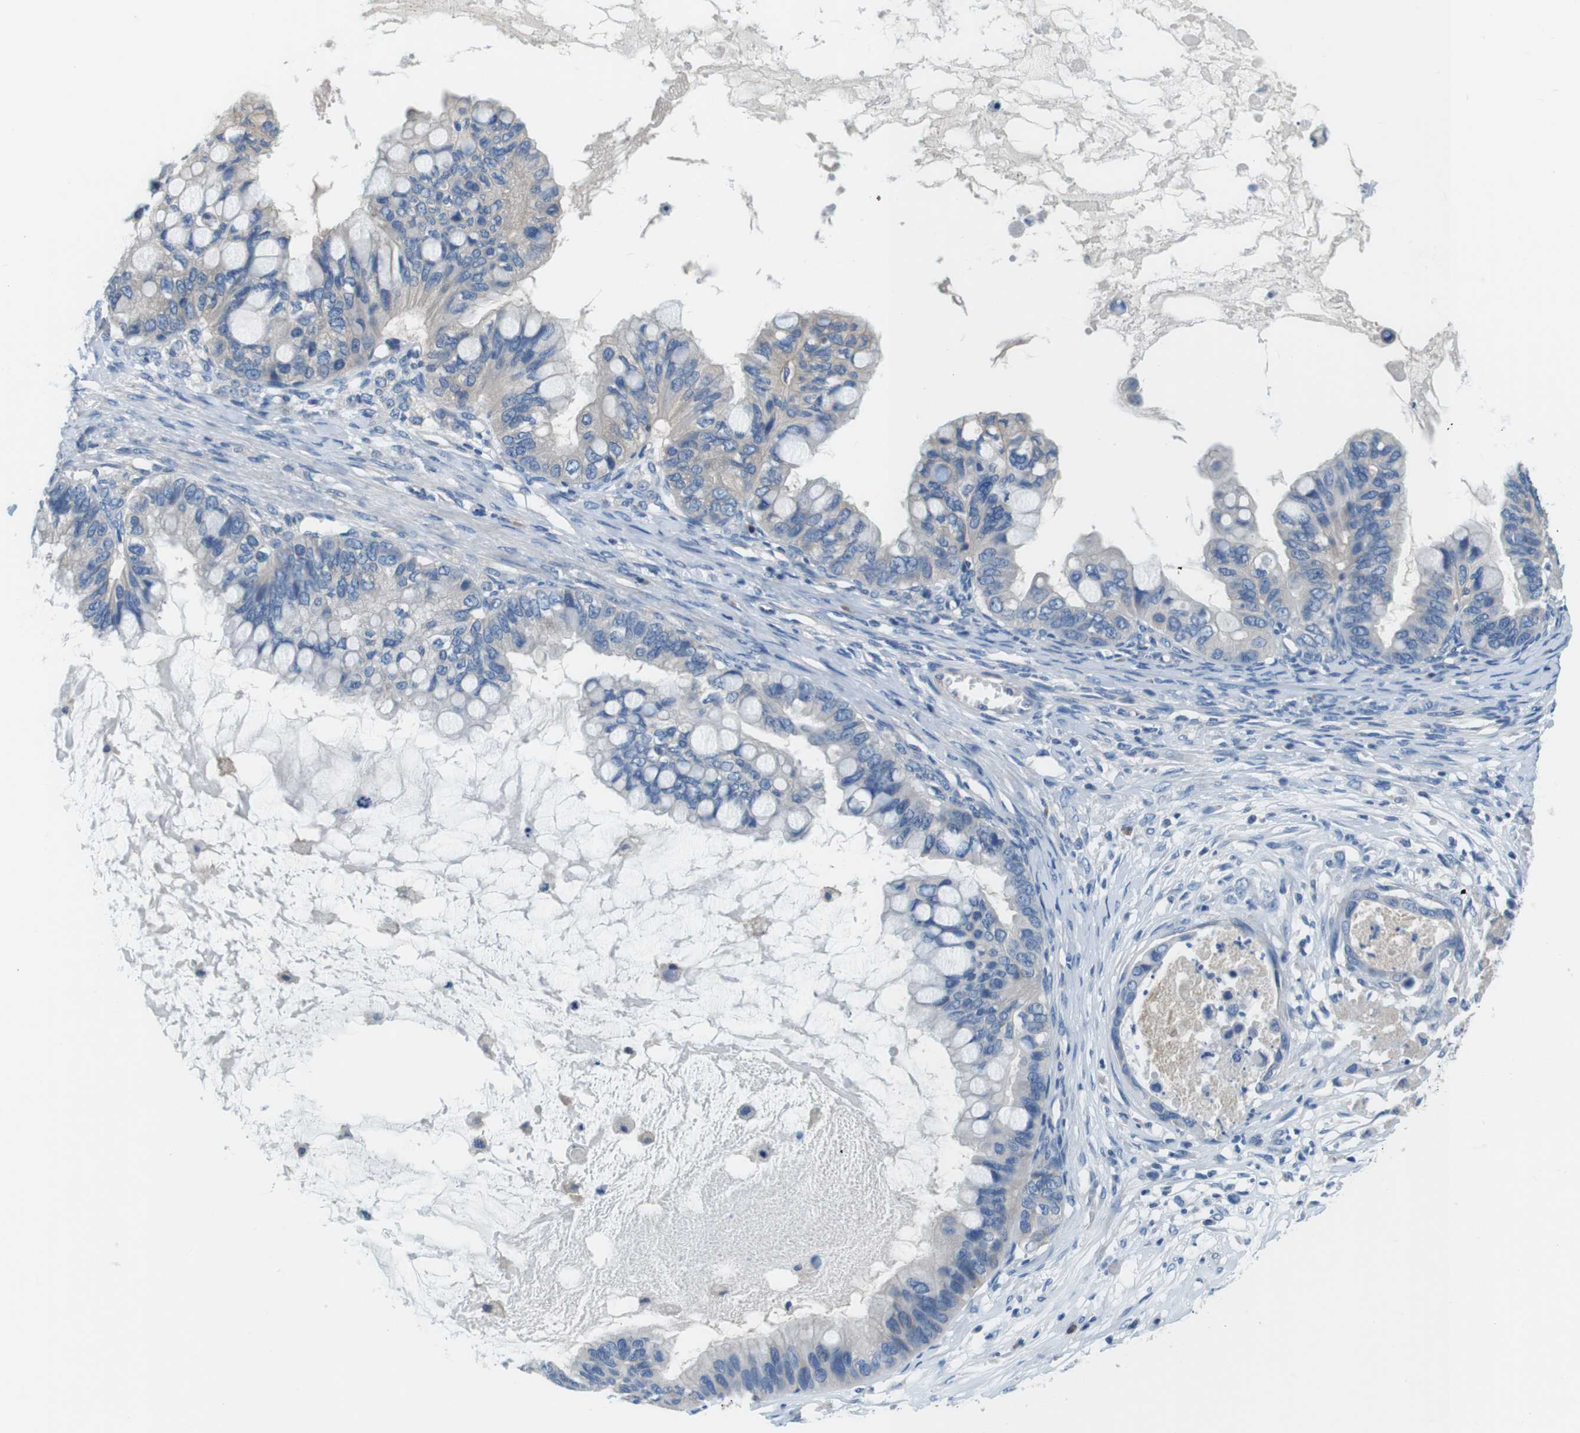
{"staining": {"intensity": "negative", "quantity": "none", "location": "none"}, "tissue": "ovarian cancer", "cell_type": "Tumor cells", "image_type": "cancer", "snomed": [{"axis": "morphology", "description": "Cystadenocarcinoma, mucinous, NOS"}, {"axis": "topography", "description": "Ovary"}], "caption": "Tumor cells show no significant protein positivity in ovarian cancer (mucinous cystadenocarcinoma).", "gene": "DENND4C", "patient": {"sex": "female", "age": 80}}